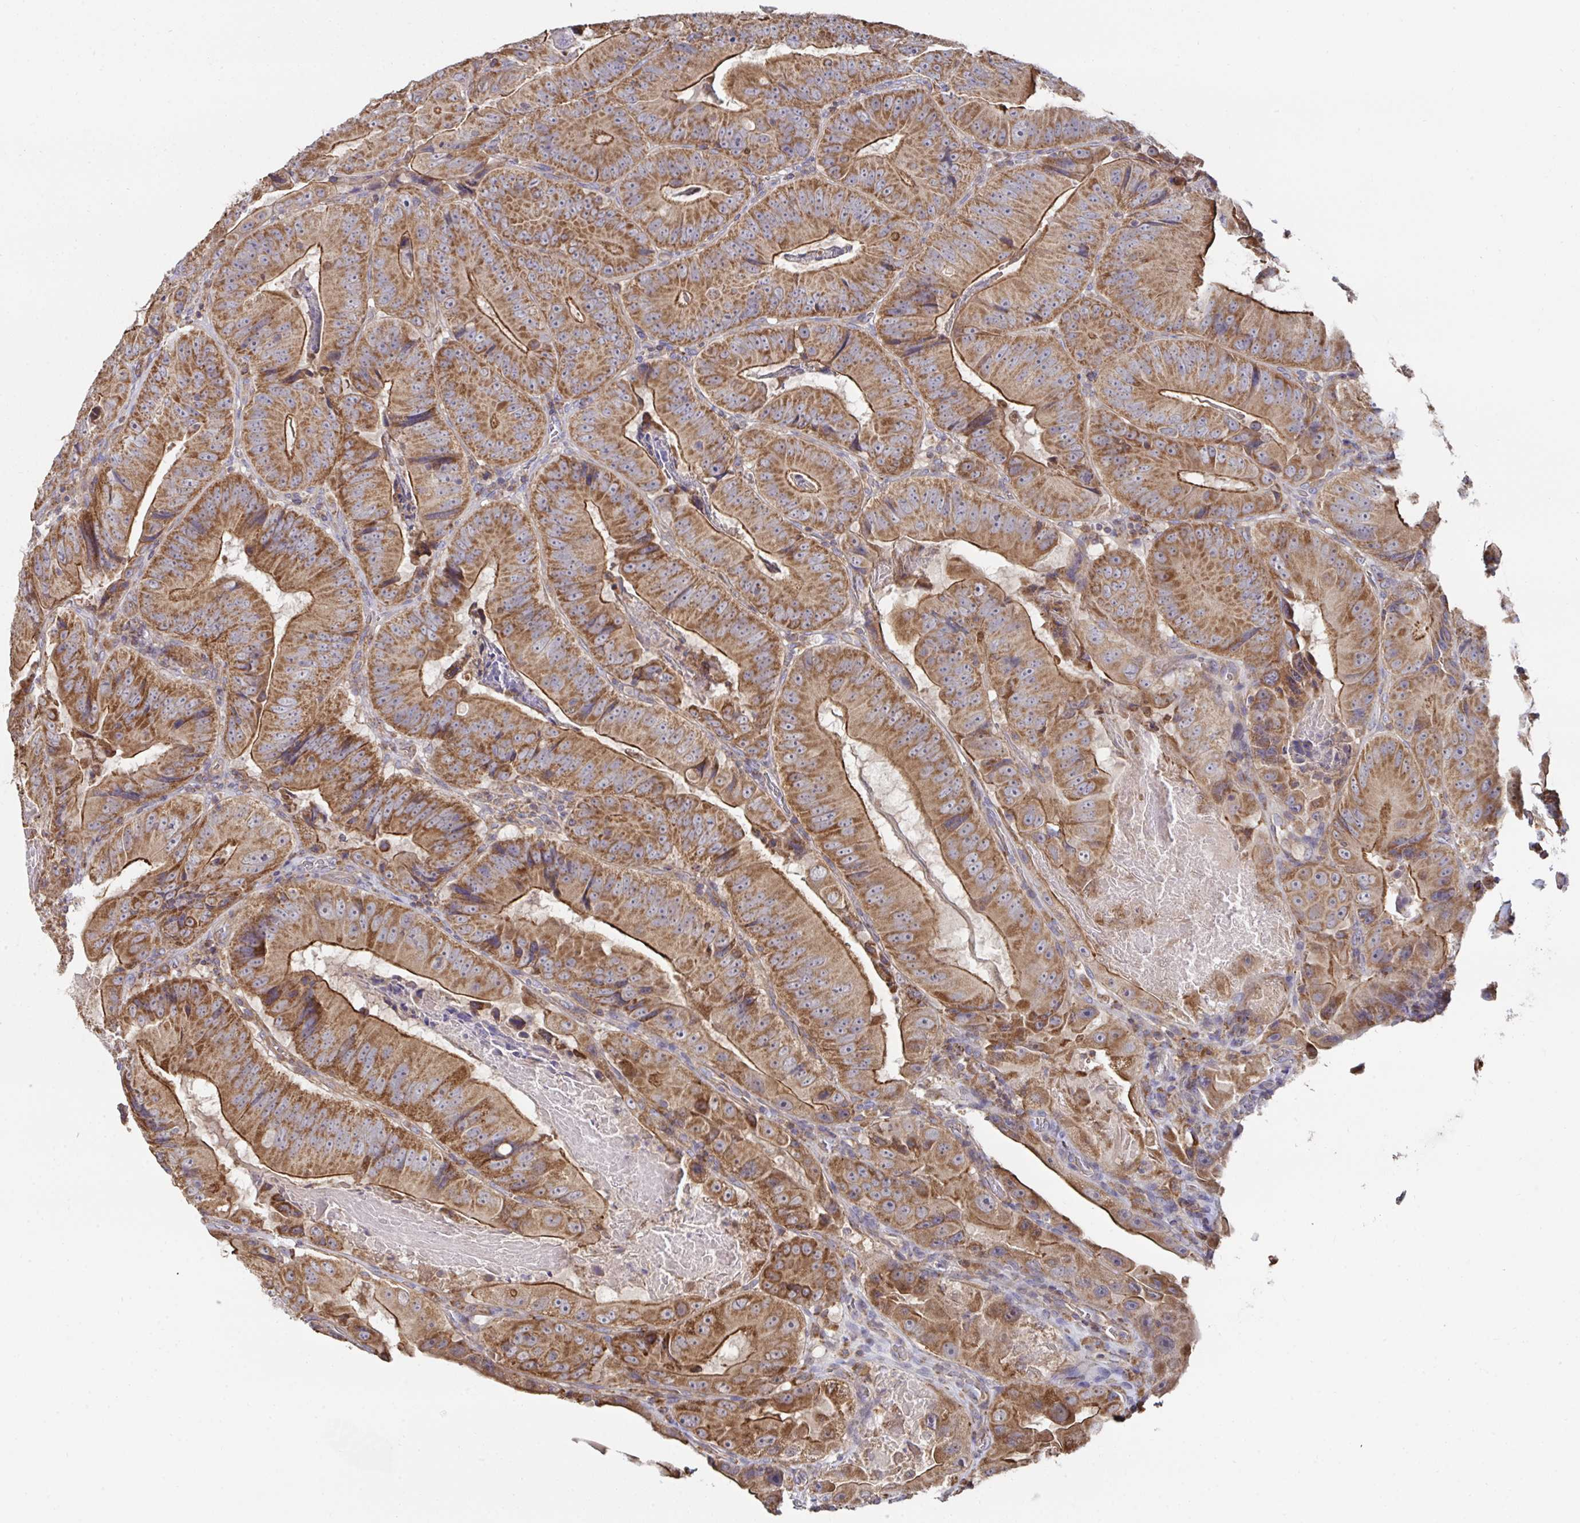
{"staining": {"intensity": "moderate", "quantity": ">75%", "location": "cytoplasmic/membranous"}, "tissue": "colorectal cancer", "cell_type": "Tumor cells", "image_type": "cancer", "snomed": [{"axis": "morphology", "description": "Adenocarcinoma, NOS"}, {"axis": "topography", "description": "Colon"}], "caption": "A high-resolution photomicrograph shows immunohistochemistry (IHC) staining of adenocarcinoma (colorectal), which reveals moderate cytoplasmic/membranous positivity in approximately >75% of tumor cells.", "gene": "DZANK1", "patient": {"sex": "female", "age": 86}}